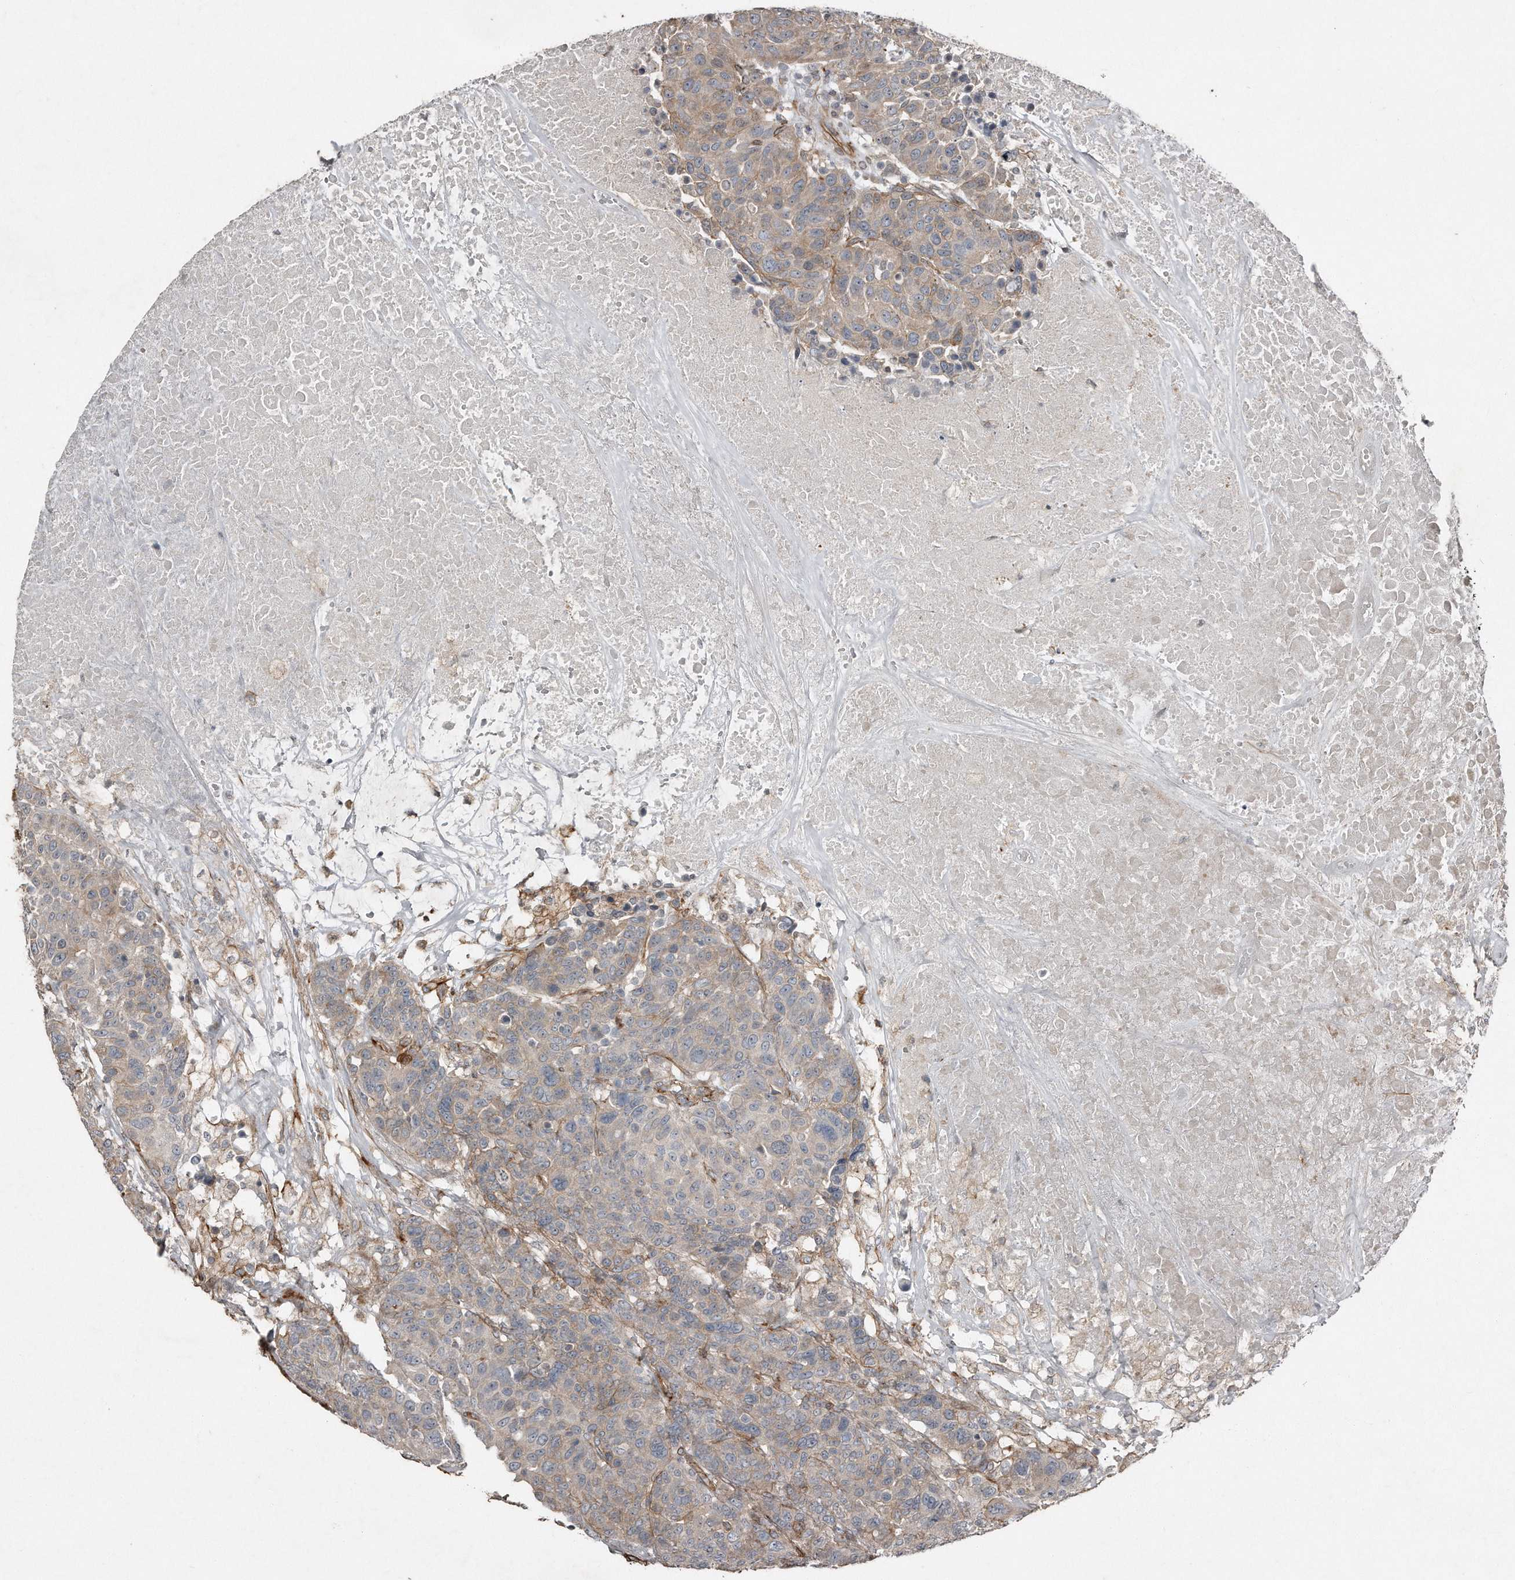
{"staining": {"intensity": "weak", "quantity": "25%-75%", "location": "cytoplasmic/membranous"}, "tissue": "breast cancer", "cell_type": "Tumor cells", "image_type": "cancer", "snomed": [{"axis": "morphology", "description": "Duct carcinoma"}, {"axis": "topography", "description": "Breast"}], "caption": "A brown stain shows weak cytoplasmic/membranous positivity of a protein in human breast invasive ductal carcinoma tumor cells.", "gene": "SNAP47", "patient": {"sex": "female", "age": 37}}